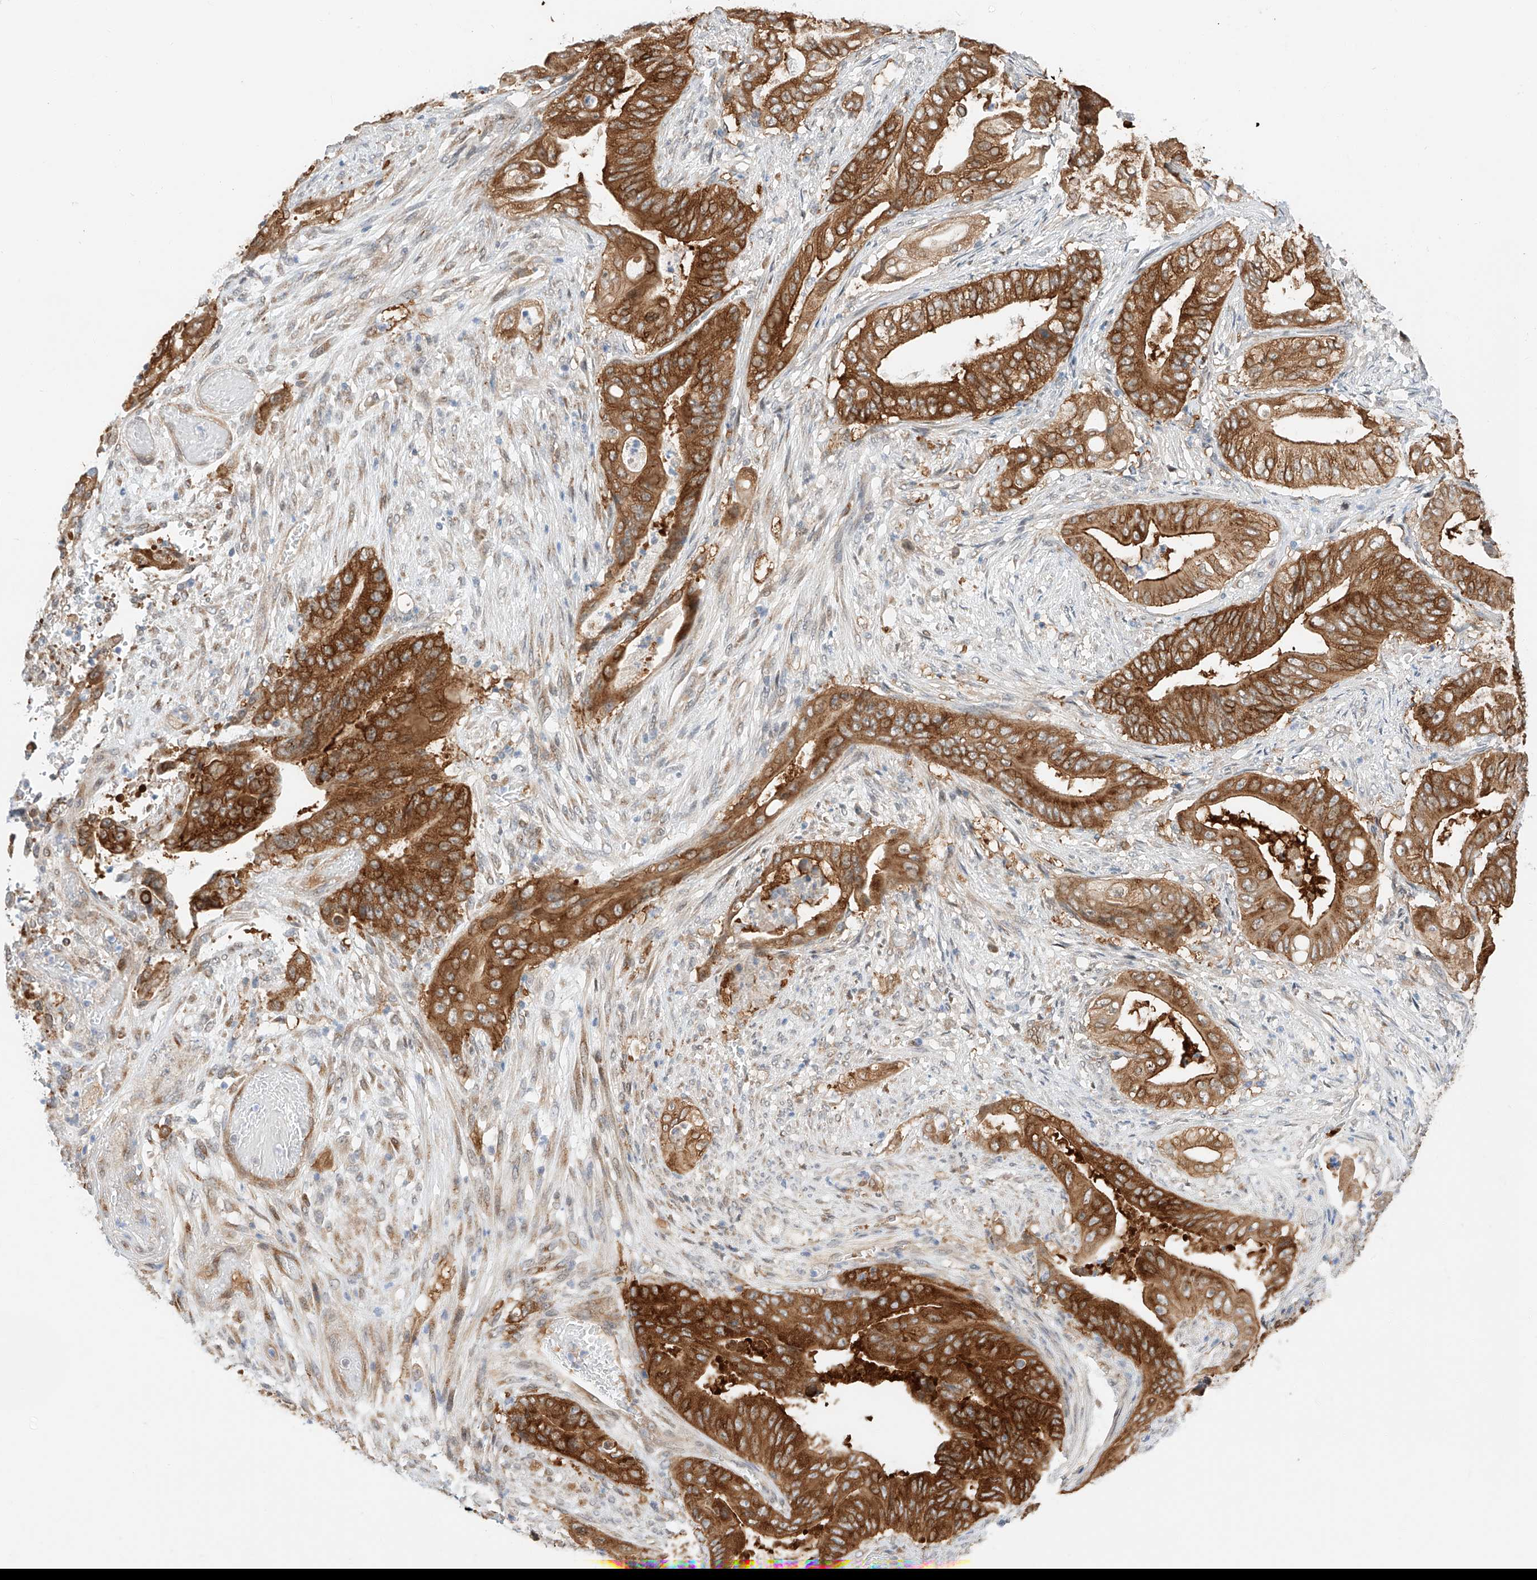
{"staining": {"intensity": "strong", "quantity": ">75%", "location": "cytoplasmic/membranous"}, "tissue": "stomach cancer", "cell_type": "Tumor cells", "image_type": "cancer", "snomed": [{"axis": "morphology", "description": "Adenocarcinoma, NOS"}, {"axis": "topography", "description": "Stomach"}], "caption": "Immunohistochemistry (IHC) (DAB (3,3'-diaminobenzidine)) staining of adenocarcinoma (stomach) demonstrates strong cytoplasmic/membranous protein expression in approximately >75% of tumor cells.", "gene": "CARMIL1", "patient": {"sex": "female", "age": 73}}